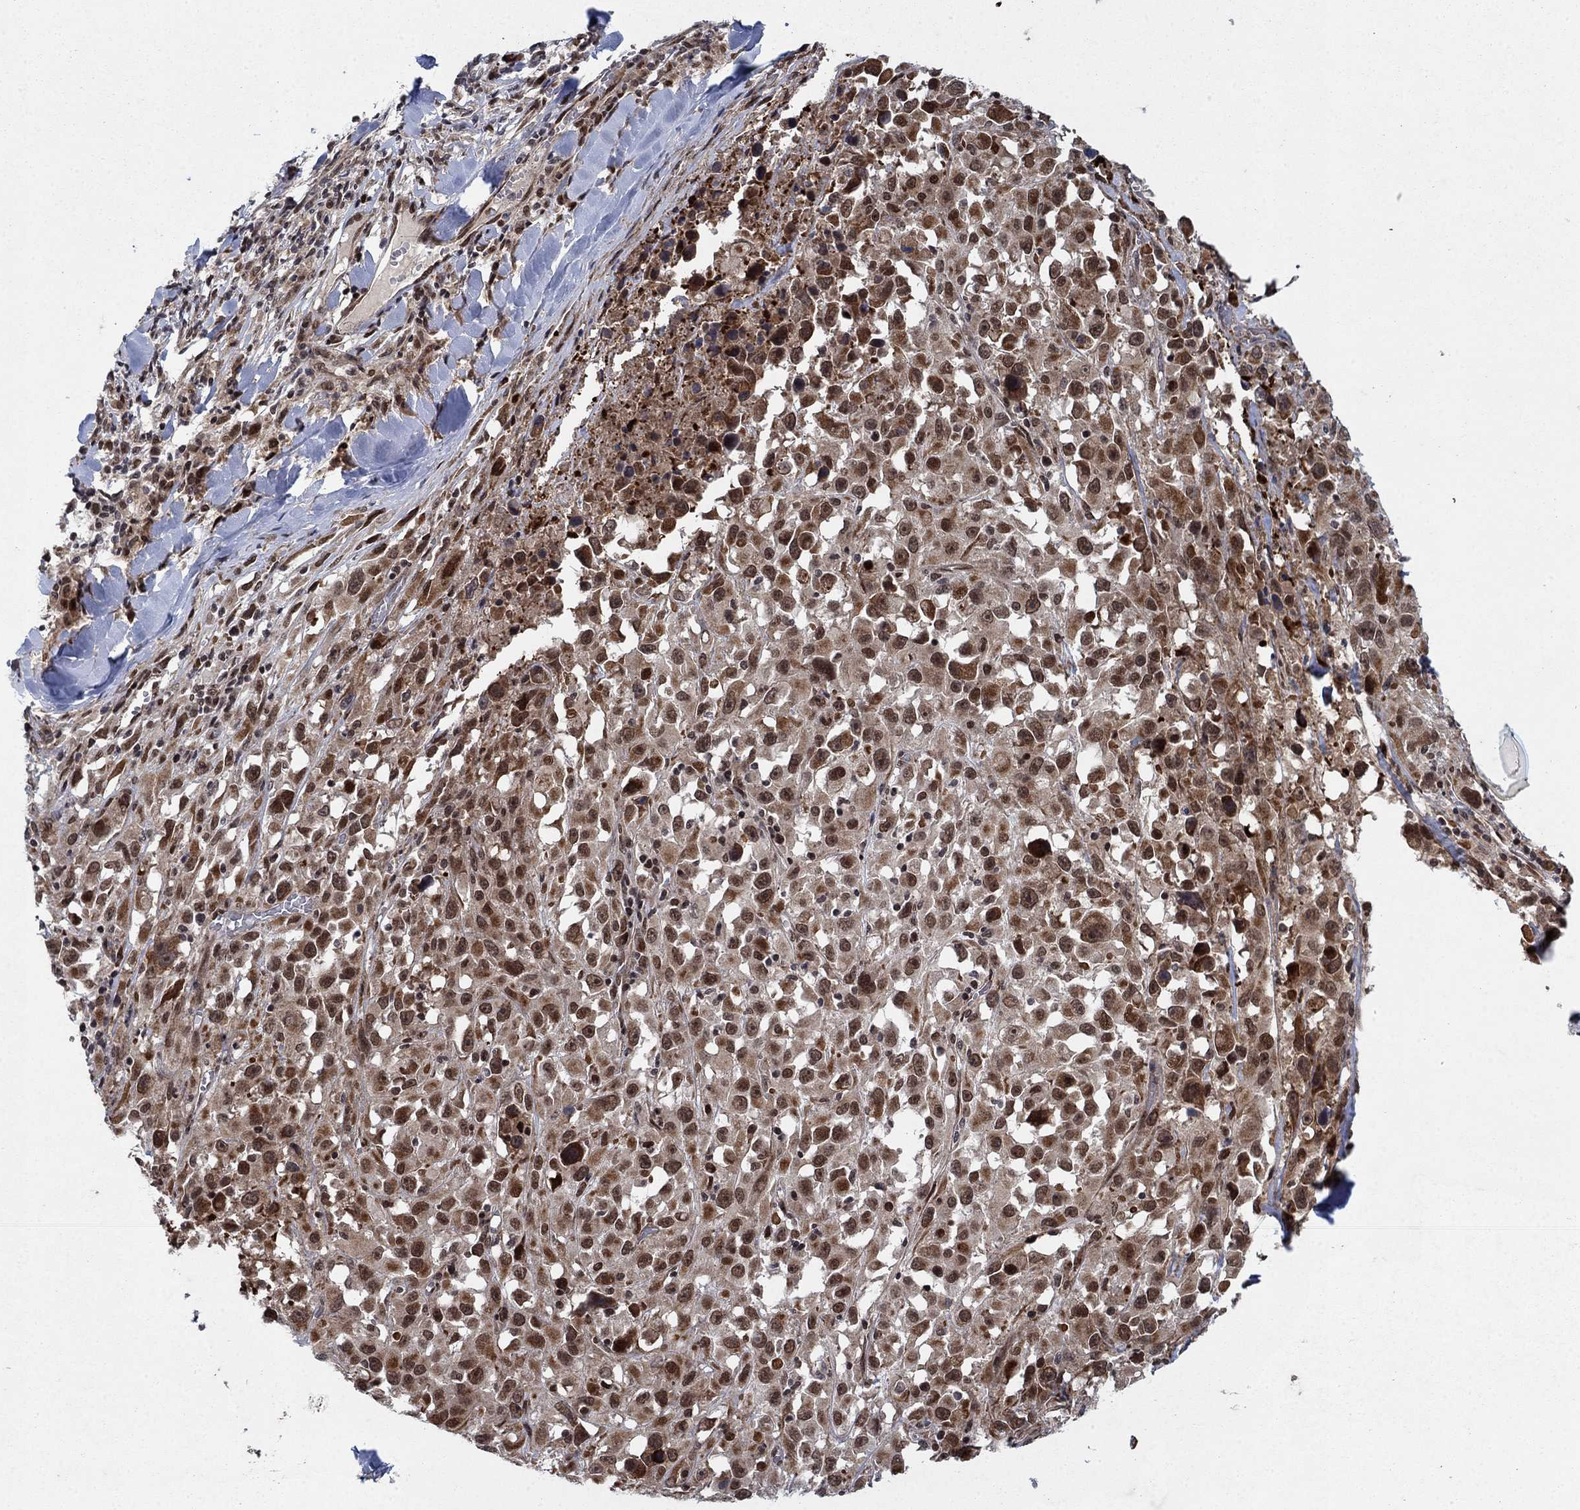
{"staining": {"intensity": "strong", "quantity": "25%-75%", "location": "cytoplasmic/membranous,nuclear"}, "tissue": "melanoma", "cell_type": "Tumor cells", "image_type": "cancer", "snomed": [{"axis": "morphology", "description": "Malignant melanoma, Metastatic site"}, {"axis": "topography", "description": "Lymph node"}], "caption": "A high amount of strong cytoplasmic/membranous and nuclear positivity is seen in about 25%-75% of tumor cells in melanoma tissue. The protein of interest is shown in brown color, while the nuclei are stained blue.", "gene": "PRICKLE4", "patient": {"sex": "male", "age": 50}}